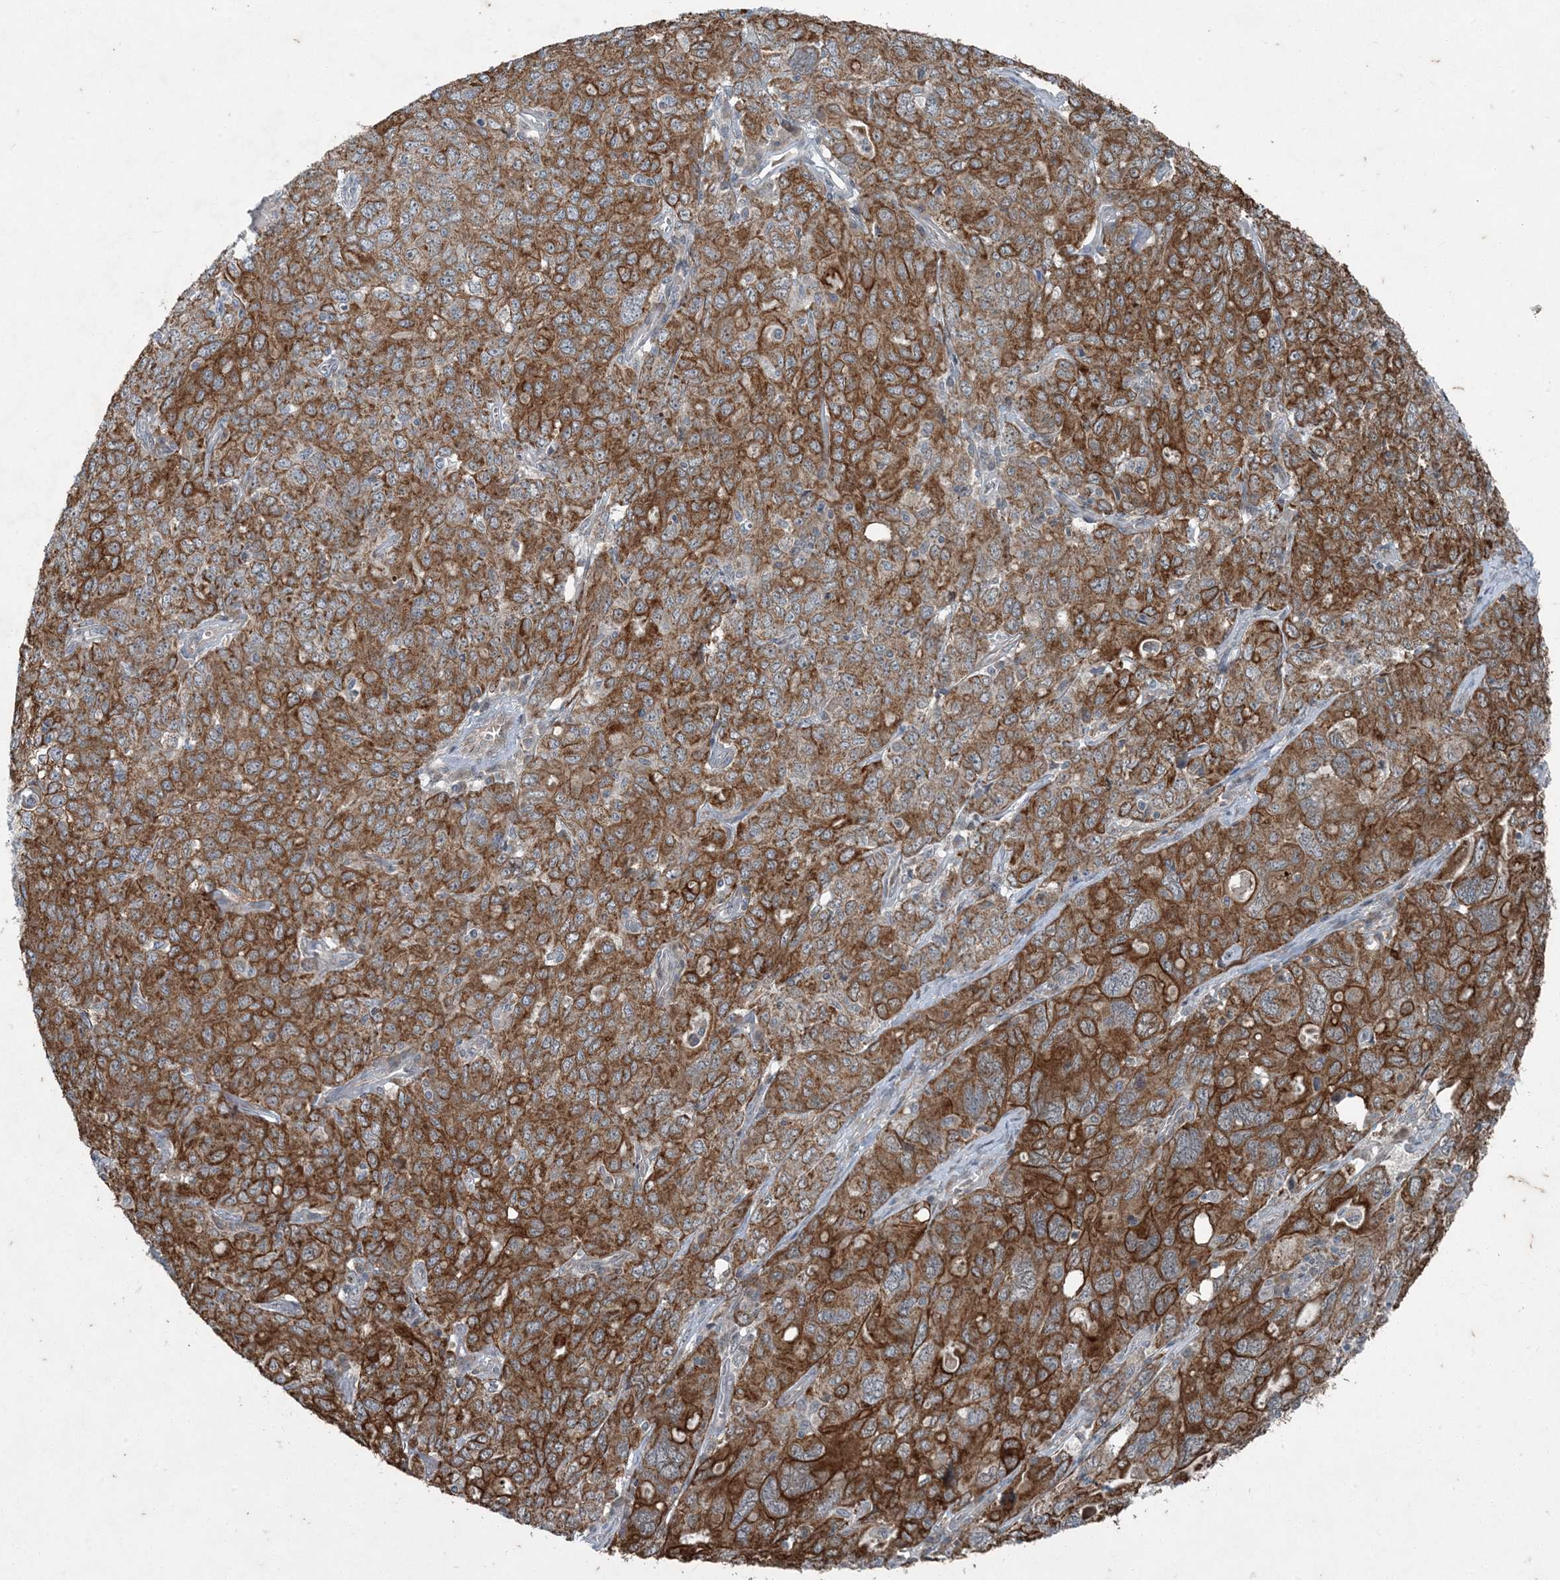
{"staining": {"intensity": "strong", "quantity": ">75%", "location": "cytoplasmic/membranous"}, "tissue": "ovarian cancer", "cell_type": "Tumor cells", "image_type": "cancer", "snomed": [{"axis": "morphology", "description": "Carcinoma, endometroid"}, {"axis": "topography", "description": "Ovary"}], "caption": "The micrograph exhibits immunohistochemical staining of ovarian cancer. There is strong cytoplasmic/membranous expression is identified in approximately >75% of tumor cells.", "gene": "PC", "patient": {"sex": "female", "age": 62}}